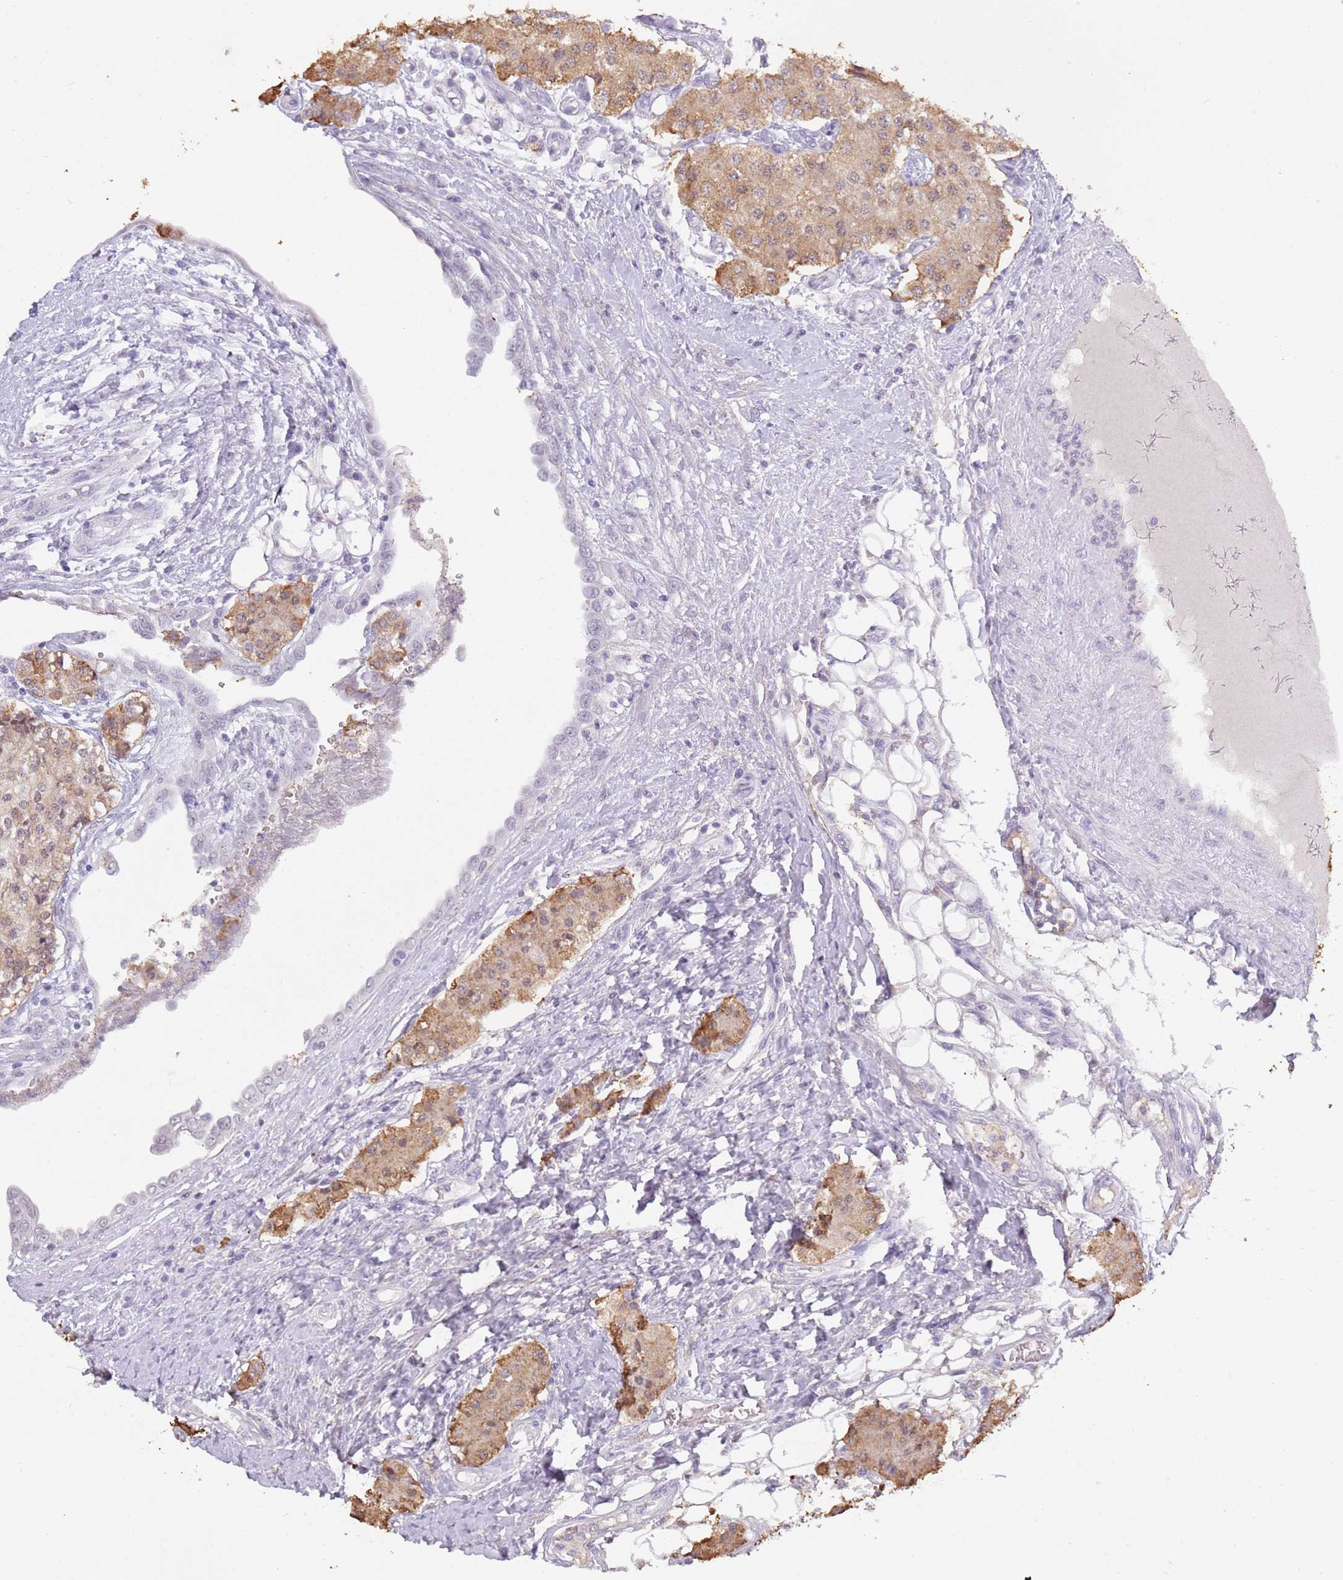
{"staining": {"intensity": "moderate", "quantity": "25%-75%", "location": "cytoplasmic/membranous,nuclear"}, "tissue": "carcinoid", "cell_type": "Tumor cells", "image_type": "cancer", "snomed": [{"axis": "morphology", "description": "Carcinoid, malignant, NOS"}, {"axis": "topography", "description": "Colon"}], "caption": "Brown immunohistochemical staining in carcinoid displays moderate cytoplasmic/membranous and nuclear staining in approximately 25%-75% of tumor cells. The protein of interest is shown in brown color, while the nuclei are stained blue.", "gene": "SEPHS2", "patient": {"sex": "female", "age": 52}}